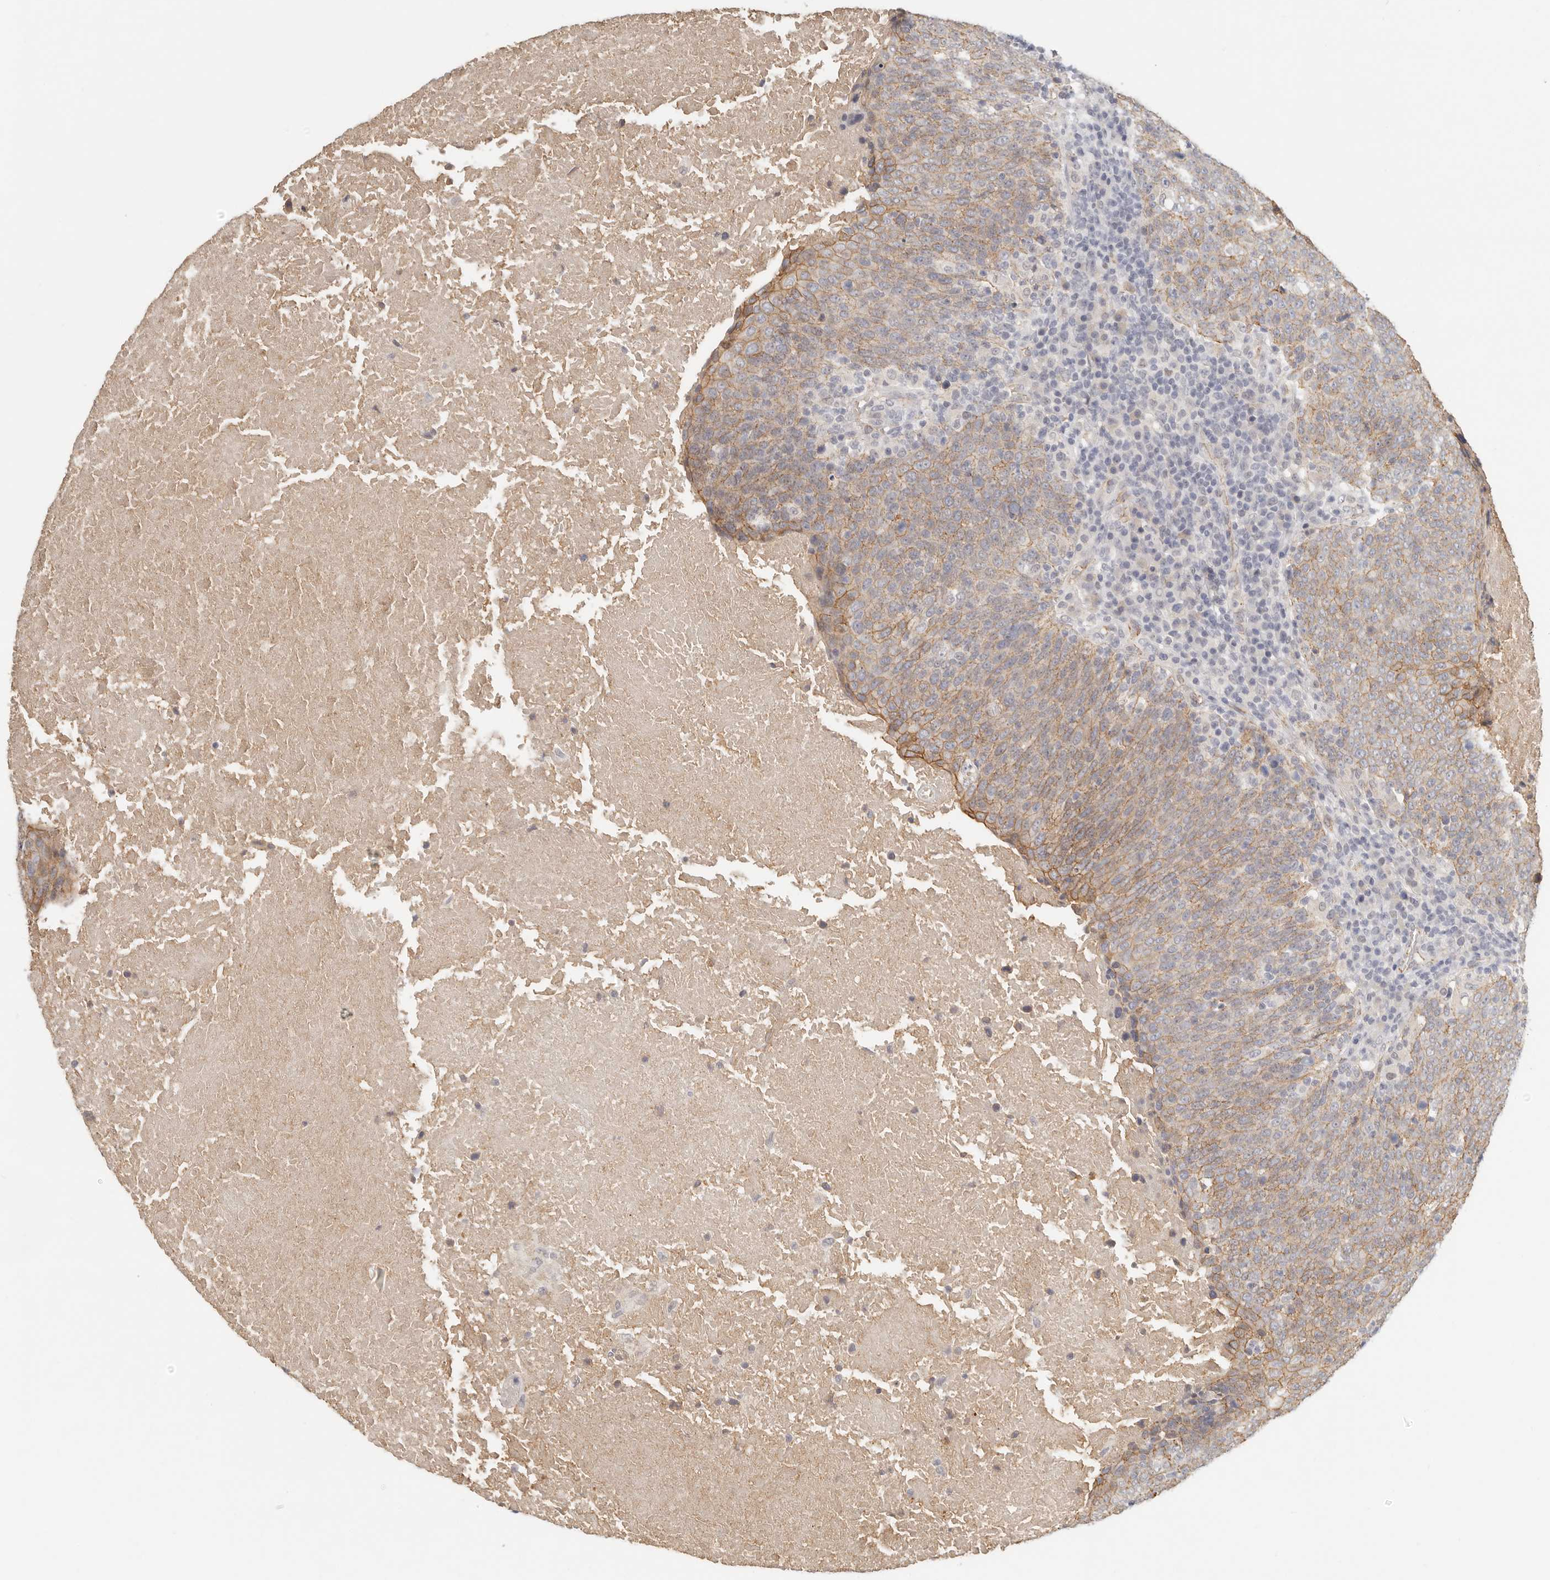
{"staining": {"intensity": "moderate", "quantity": ">75%", "location": "cytoplasmic/membranous"}, "tissue": "head and neck cancer", "cell_type": "Tumor cells", "image_type": "cancer", "snomed": [{"axis": "morphology", "description": "Squamous cell carcinoma, NOS"}, {"axis": "morphology", "description": "Squamous cell carcinoma, metastatic, NOS"}, {"axis": "topography", "description": "Lymph node"}, {"axis": "topography", "description": "Head-Neck"}], "caption": "A histopathology image of human head and neck metastatic squamous cell carcinoma stained for a protein exhibits moderate cytoplasmic/membranous brown staining in tumor cells.", "gene": "ANXA9", "patient": {"sex": "male", "age": 62}}